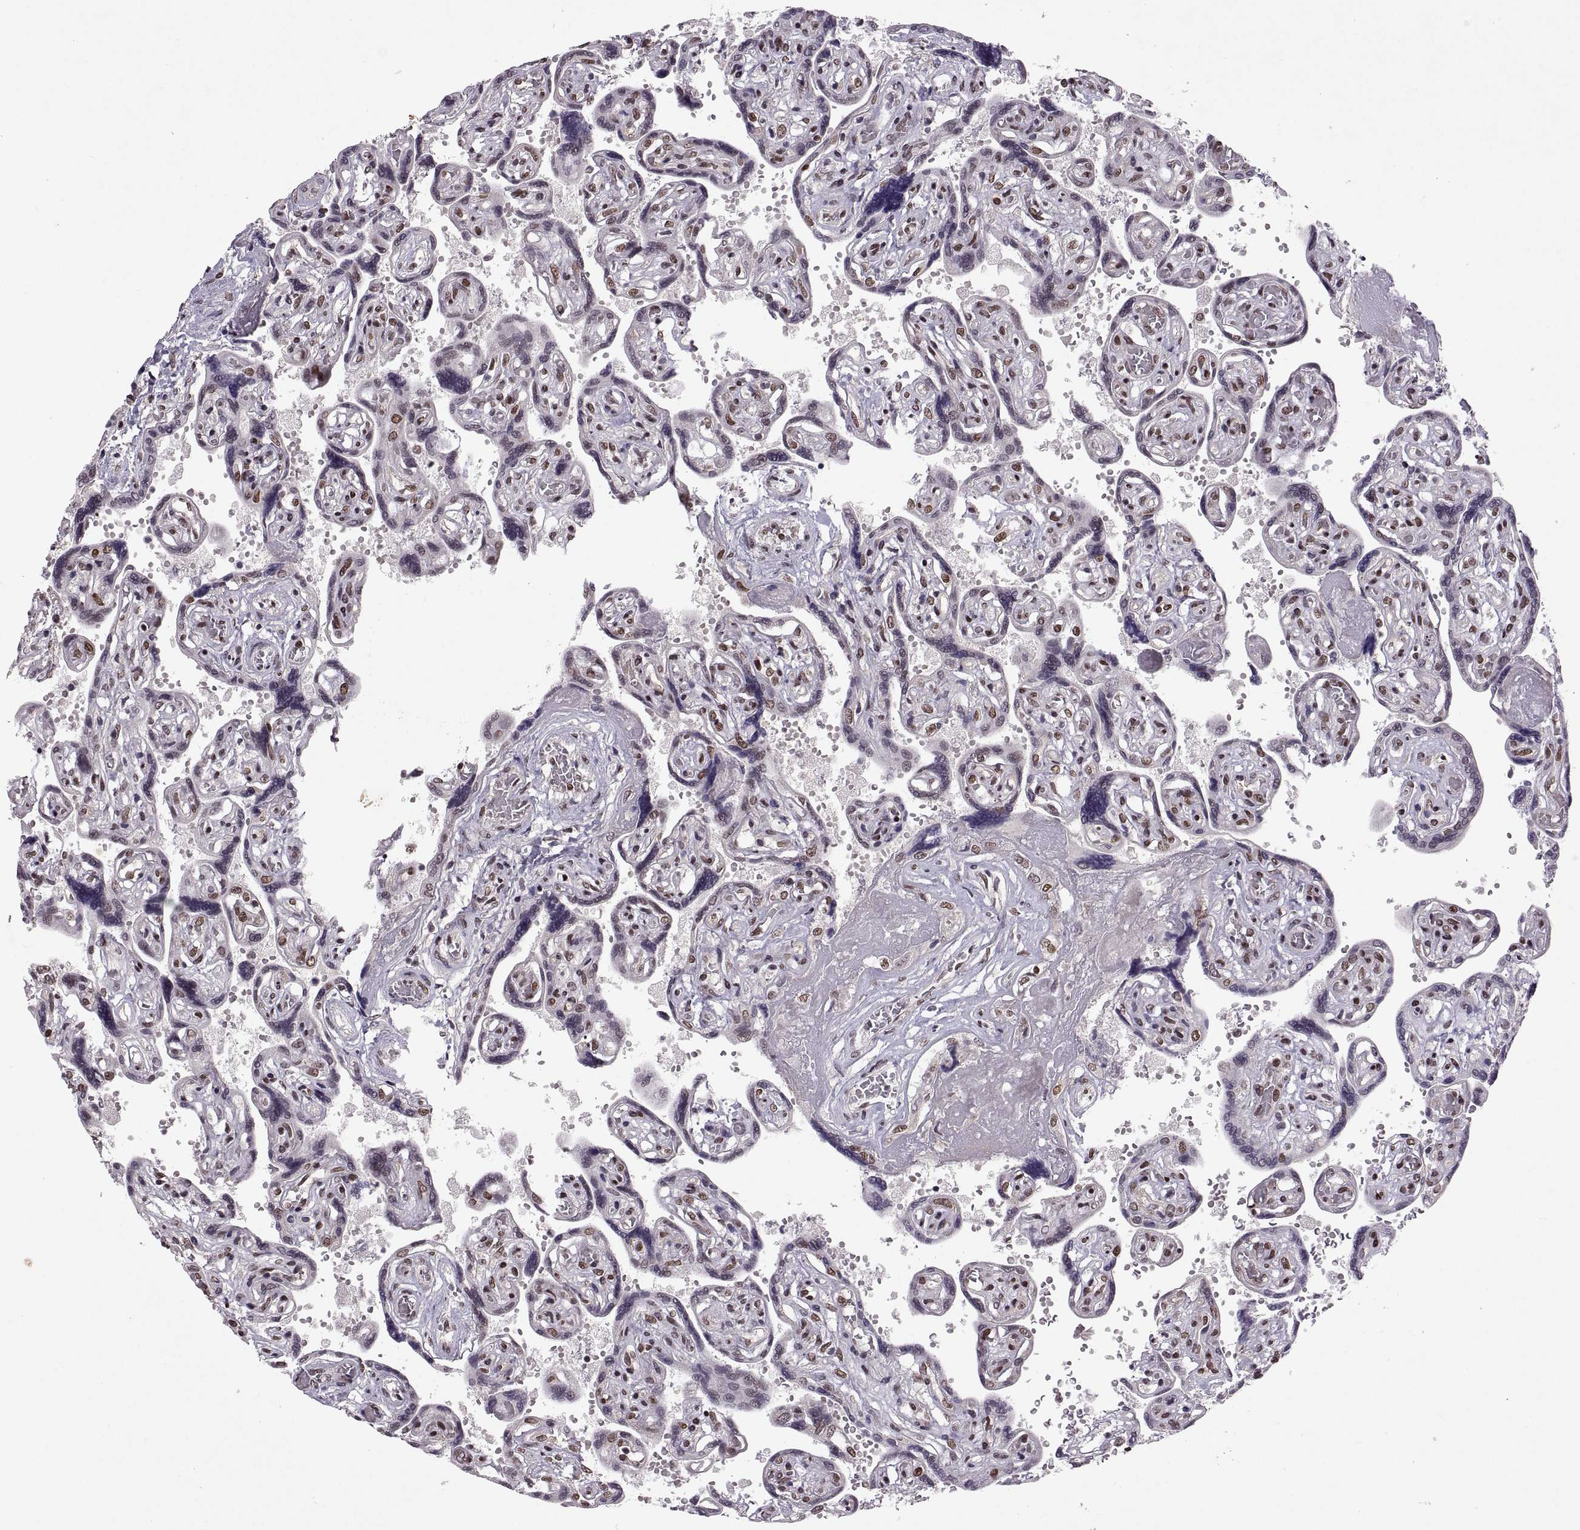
{"staining": {"intensity": "moderate", "quantity": ">75%", "location": "nuclear"}, "tissue": "placenta", "cell_type": "Decidual cells", "image_type": "normal", "snomed": [{"axis": "morphology", "description": "Normal tissue, NOS"}, {"axis": "topography", "description": "Placenta"}], "caption": "Immunohistochemistry micrograph of unremarkable human placenta stained for a protein (brown), which shows medium levels of moderate nuclear staining in approximately >75% of decidual cells.", "gene": "MT1E", "patient": {"sex": "female", "age": 32}}